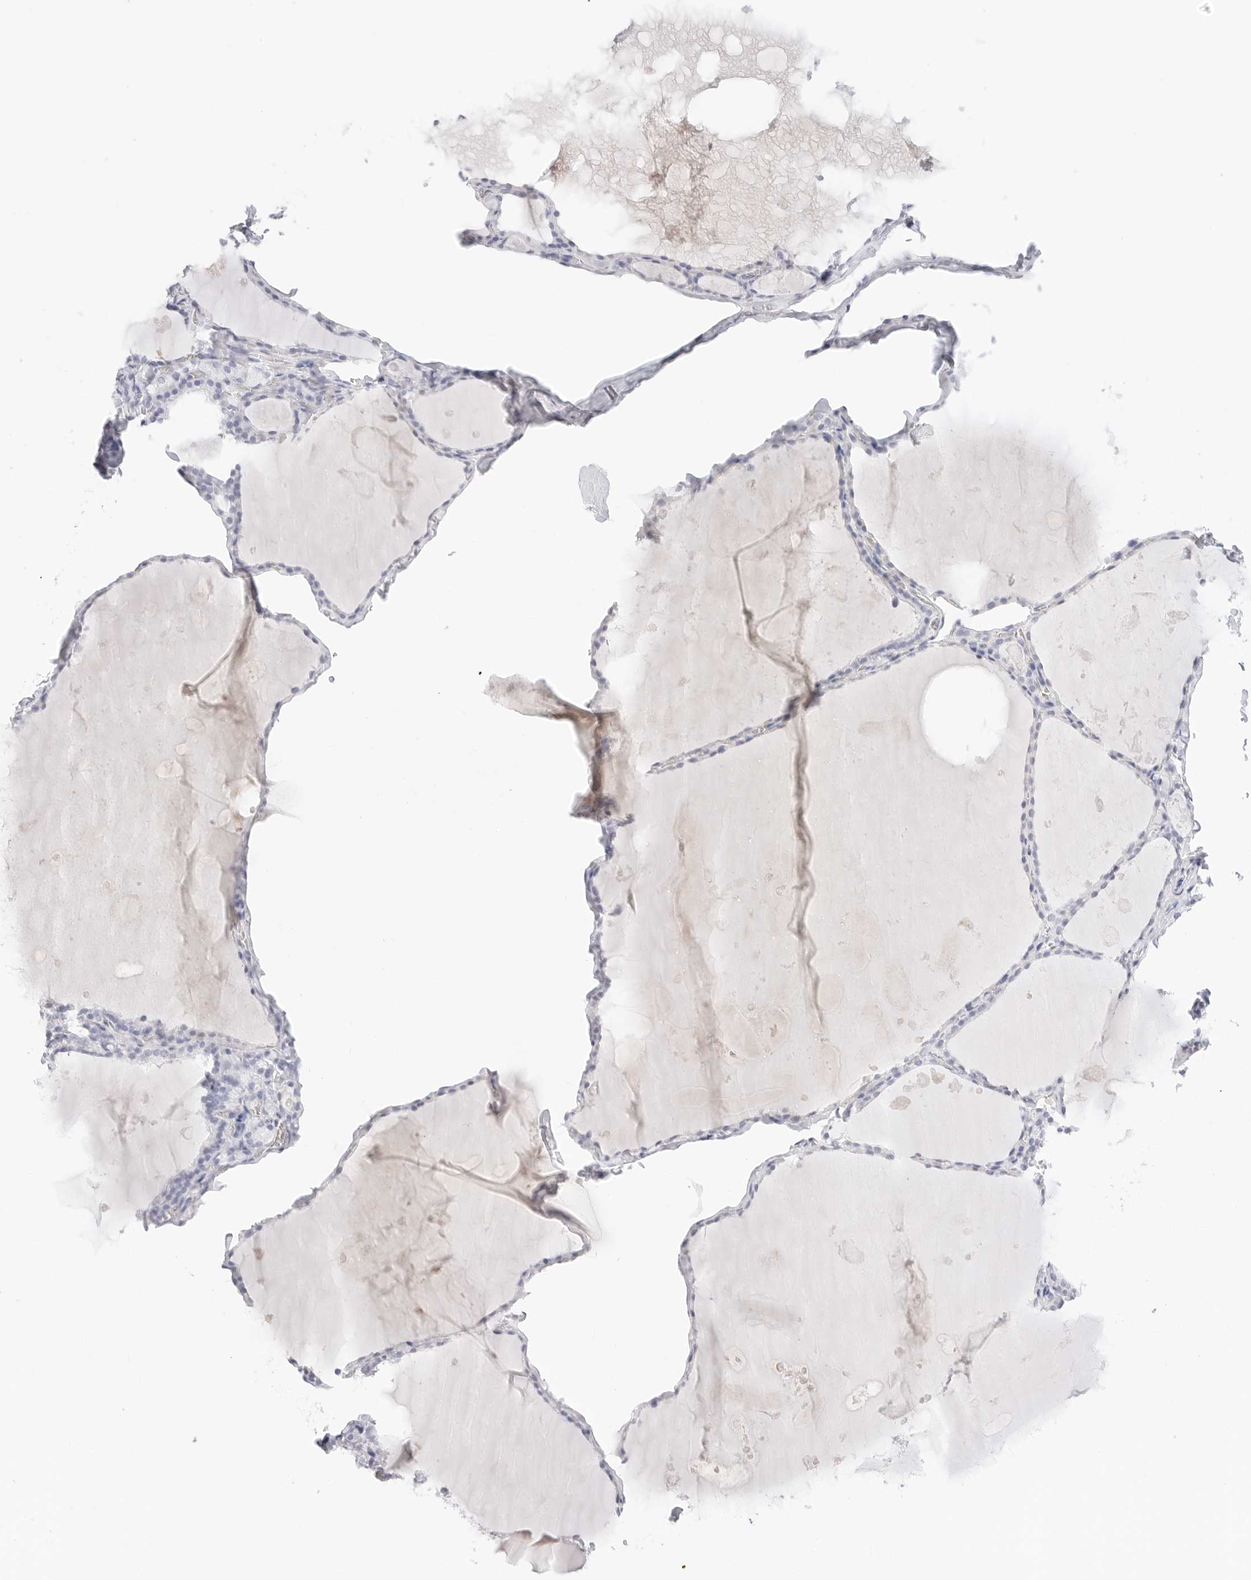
{"staining": {"intensity": "negative", "quantity": "none", "location": "none"}, "tissue": "thyroid gland", "cell_type": "Glandular cells", "image_type": "normal", "snomed": [{"axis": "morphology", "description": "Normal tissue, NOS"}, {"axis": "topography", "description": "Thyroid gland"}], "caption": "IHC photomicrograph of benign human thyroid gland stained for a protein (brown), which displays no expression in glandular cells.", "gene": "TFF2", "patient": {"sex": "male", "age": 56}}